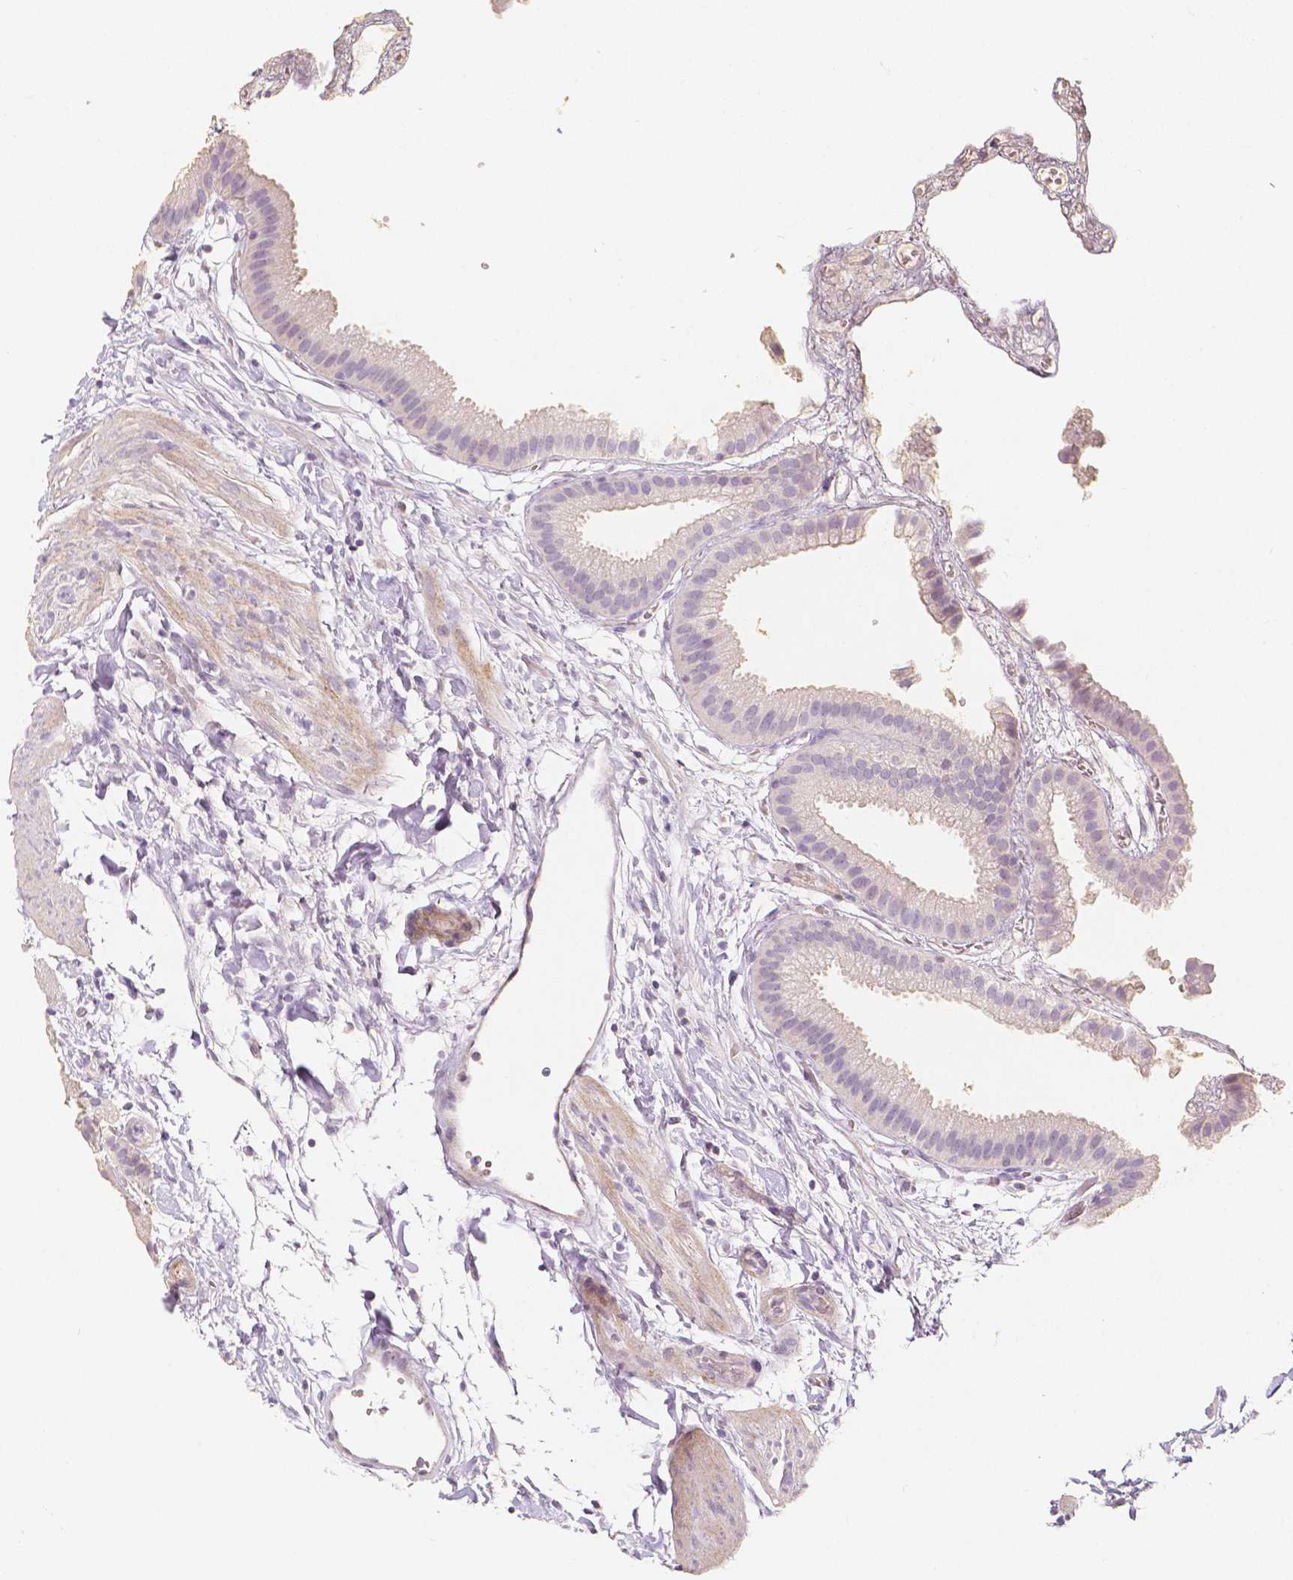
{"staining": {"intensity": "negative", "quantity": "none", "location": "none"}, "tissue": "gallbladder", "cell_type": "Glandular cells", "image_type": "normal", "snomed": [{"axis": "morphology", "description": "Normal tissue, NOS"}, {"axis": "topography", "description": "Gallbladder"}], "caption": "The immunohistochemistry micrograph has no significant expression in glandular cells of gallbladder. (DAB IHC, high magnification).", "gene": "THY1", "patient": {"sex": "female", "age": 63}}